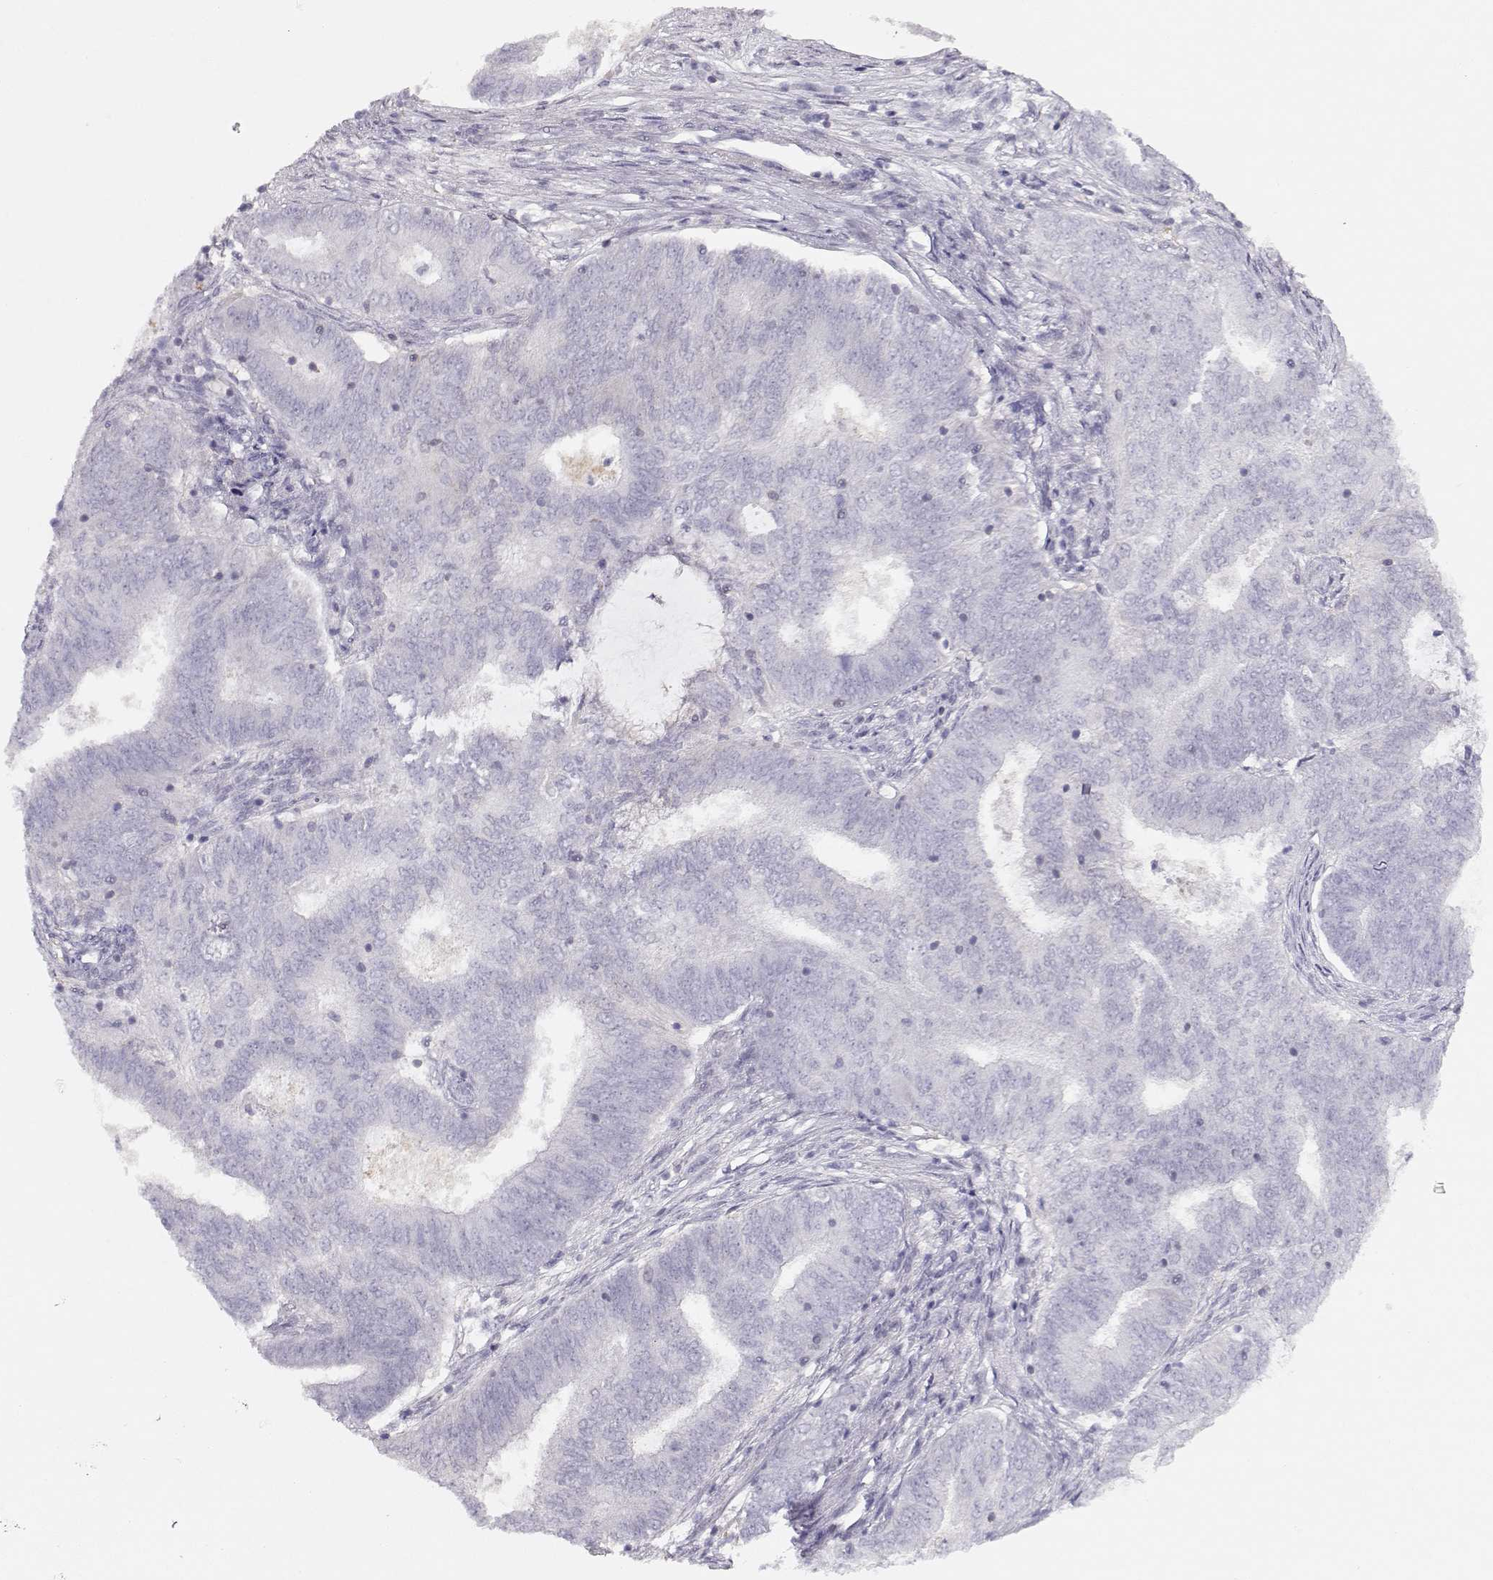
{"staining": {"intensity": "negative", "quantity": "none", "location": "none"}, "tissue": "endometrial cancer", "cell_type": "Tumor cells", "image_type": "cancer", "snomed": [{"axis": "morphology", "description": "Adenocarcinoma, NOS"}, {"axis": "topography", "description": "Endometrium"}], "caption": "A high-resolution photomicrograph shows immunohistochemistry (IHC) staining of endometrial cancer (adenocarcinoma), which demonstrates no significant staining in tumor cells.", "gene": "TEPP", "patient": {"sex": "female", "age": 62}}